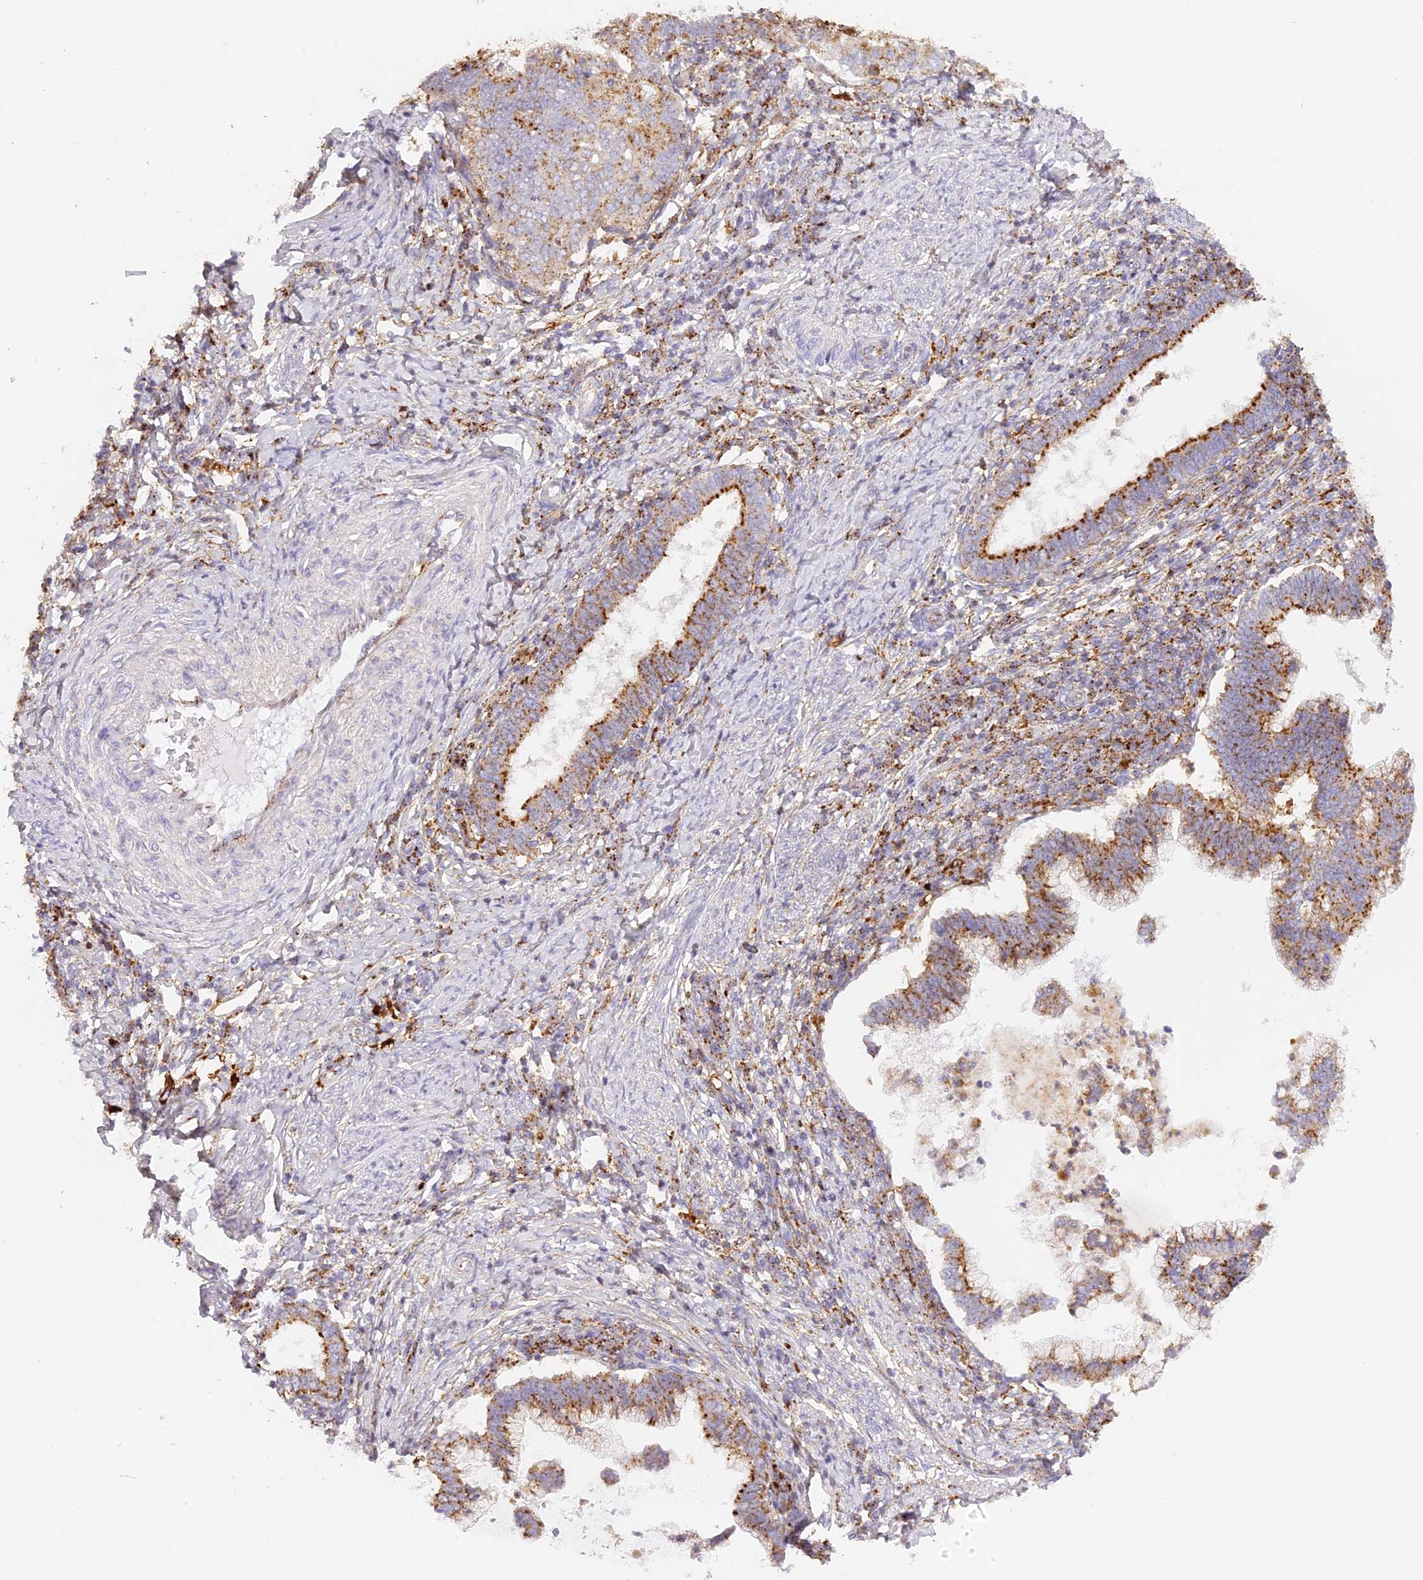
{"staining": {"intensity": "moderate", "quantity": ">75%", "location": "cytoplasmic/membranous"}, "tissue": "cervical cancer", "cell_type": "Tumor cells", "image_type": "cancer", "snomed": [{"axis": "morphology", "description": "Adenocarcinoma, NOS"}, {"axis": "topography", "description": "Cervix"}], "caption": "An image of cervical cancer (adenocarcinoma) stained for a protein exhibits moderate cytoplasmic/membranous brown staining in tumor cells. The staining was performed using DAB, with brown indicating positive protein expression. Nuclei are stained blue with hematoxylin.", "gene": "LAMP2", "patient": {"sex": "female", "age": 36}}